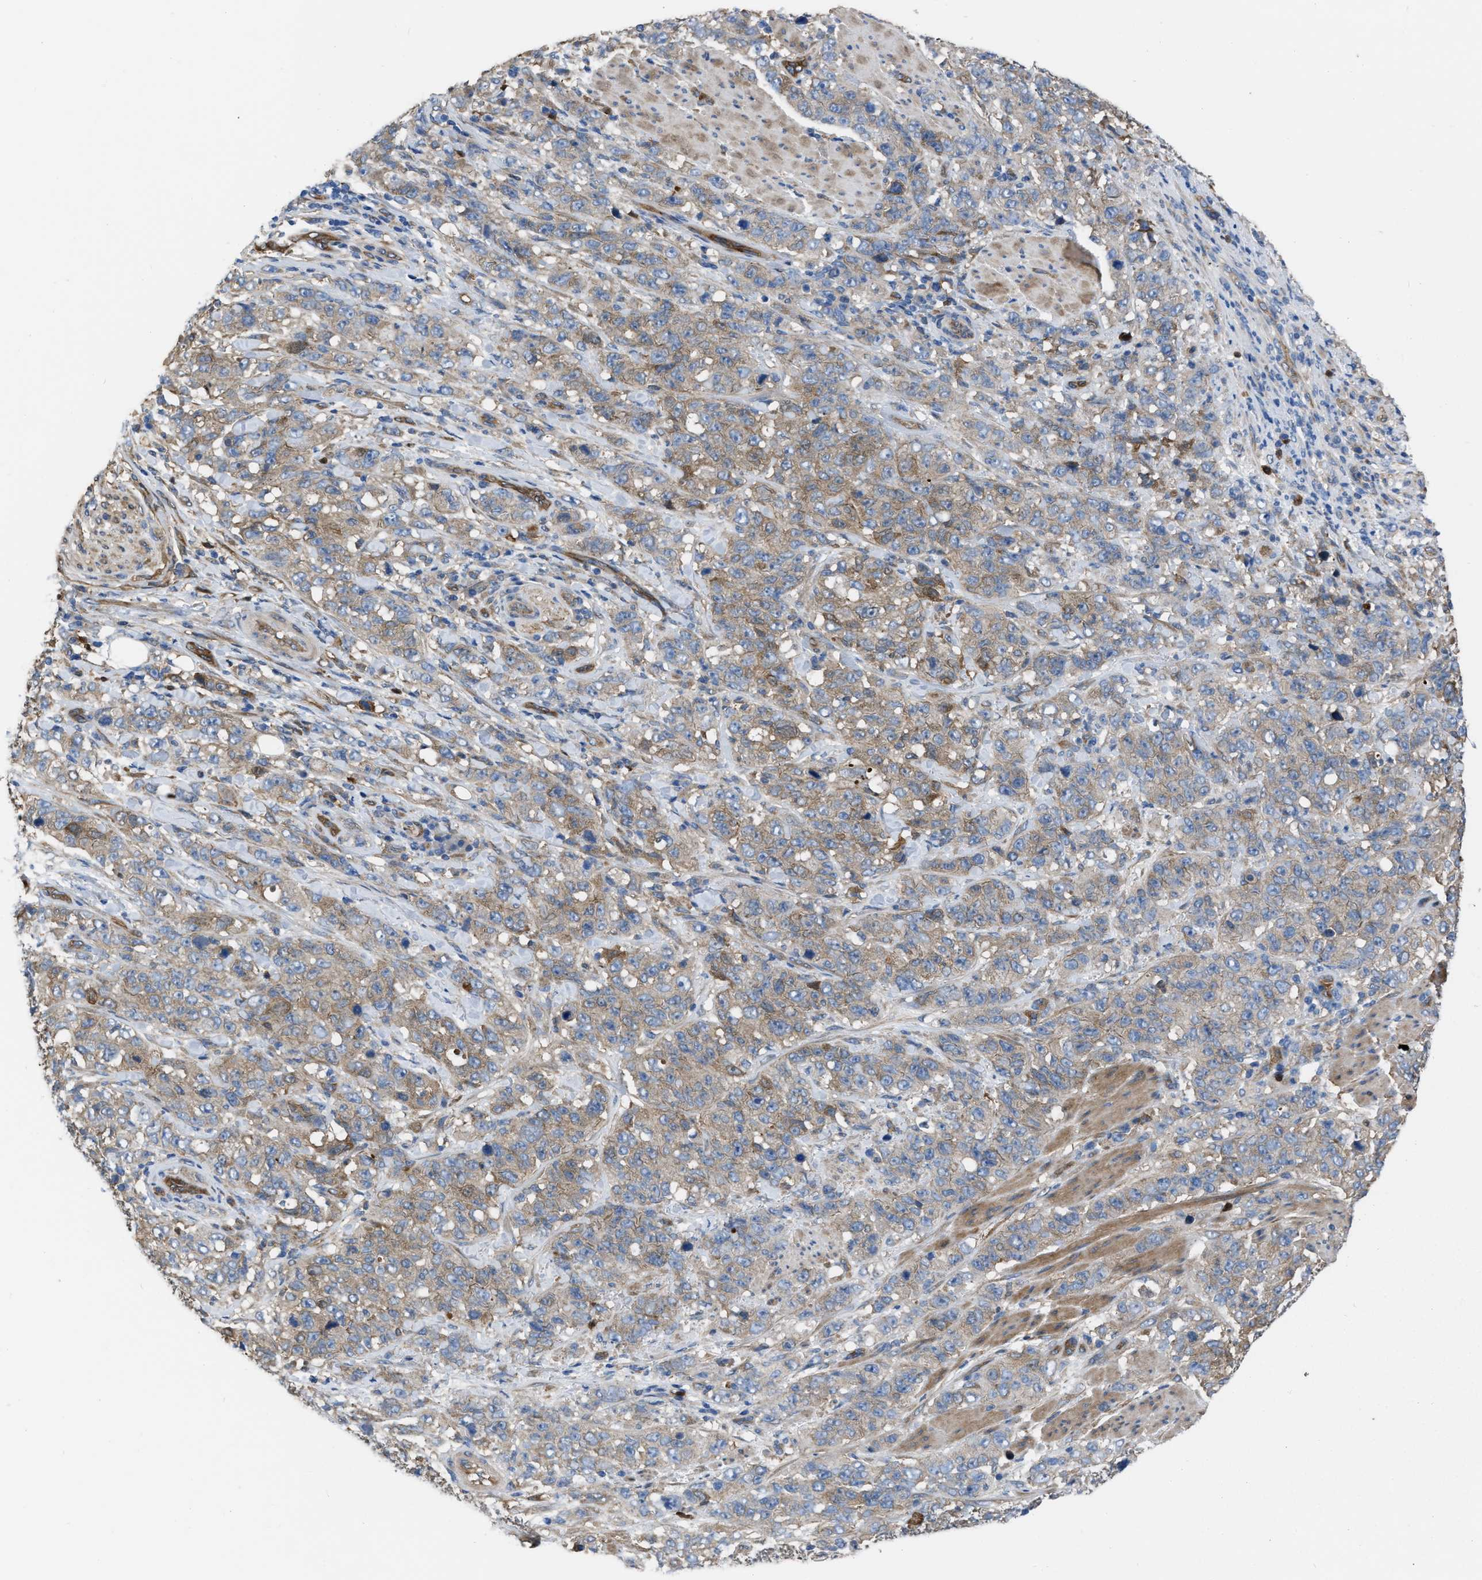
{"staining": {"intensity": "weak", "quantity": "25%-75%", "location": "cytoplasmic/membranous"}, "tissue": "stomach cancer", "cell_type": "Tumor cells", "image_type": "cancer", "snomed": [{"axis": "morphology", "description": "Adenocarcinoma, NOS"}, {"axis": "topography", "description": "Stomach"}], "caption": "High-power microscopy captured an immunohistochemistry micrograph of stomach cancer (adenocarcinoma), revealing weak cytoplasmic/membranous positivity in about 25%-75% of tumor cells. (DAB IHC with brightfield microscopy, high magnification).", "gene": "TRIOBP", "patient": {"sex": "male", "age": 48}}